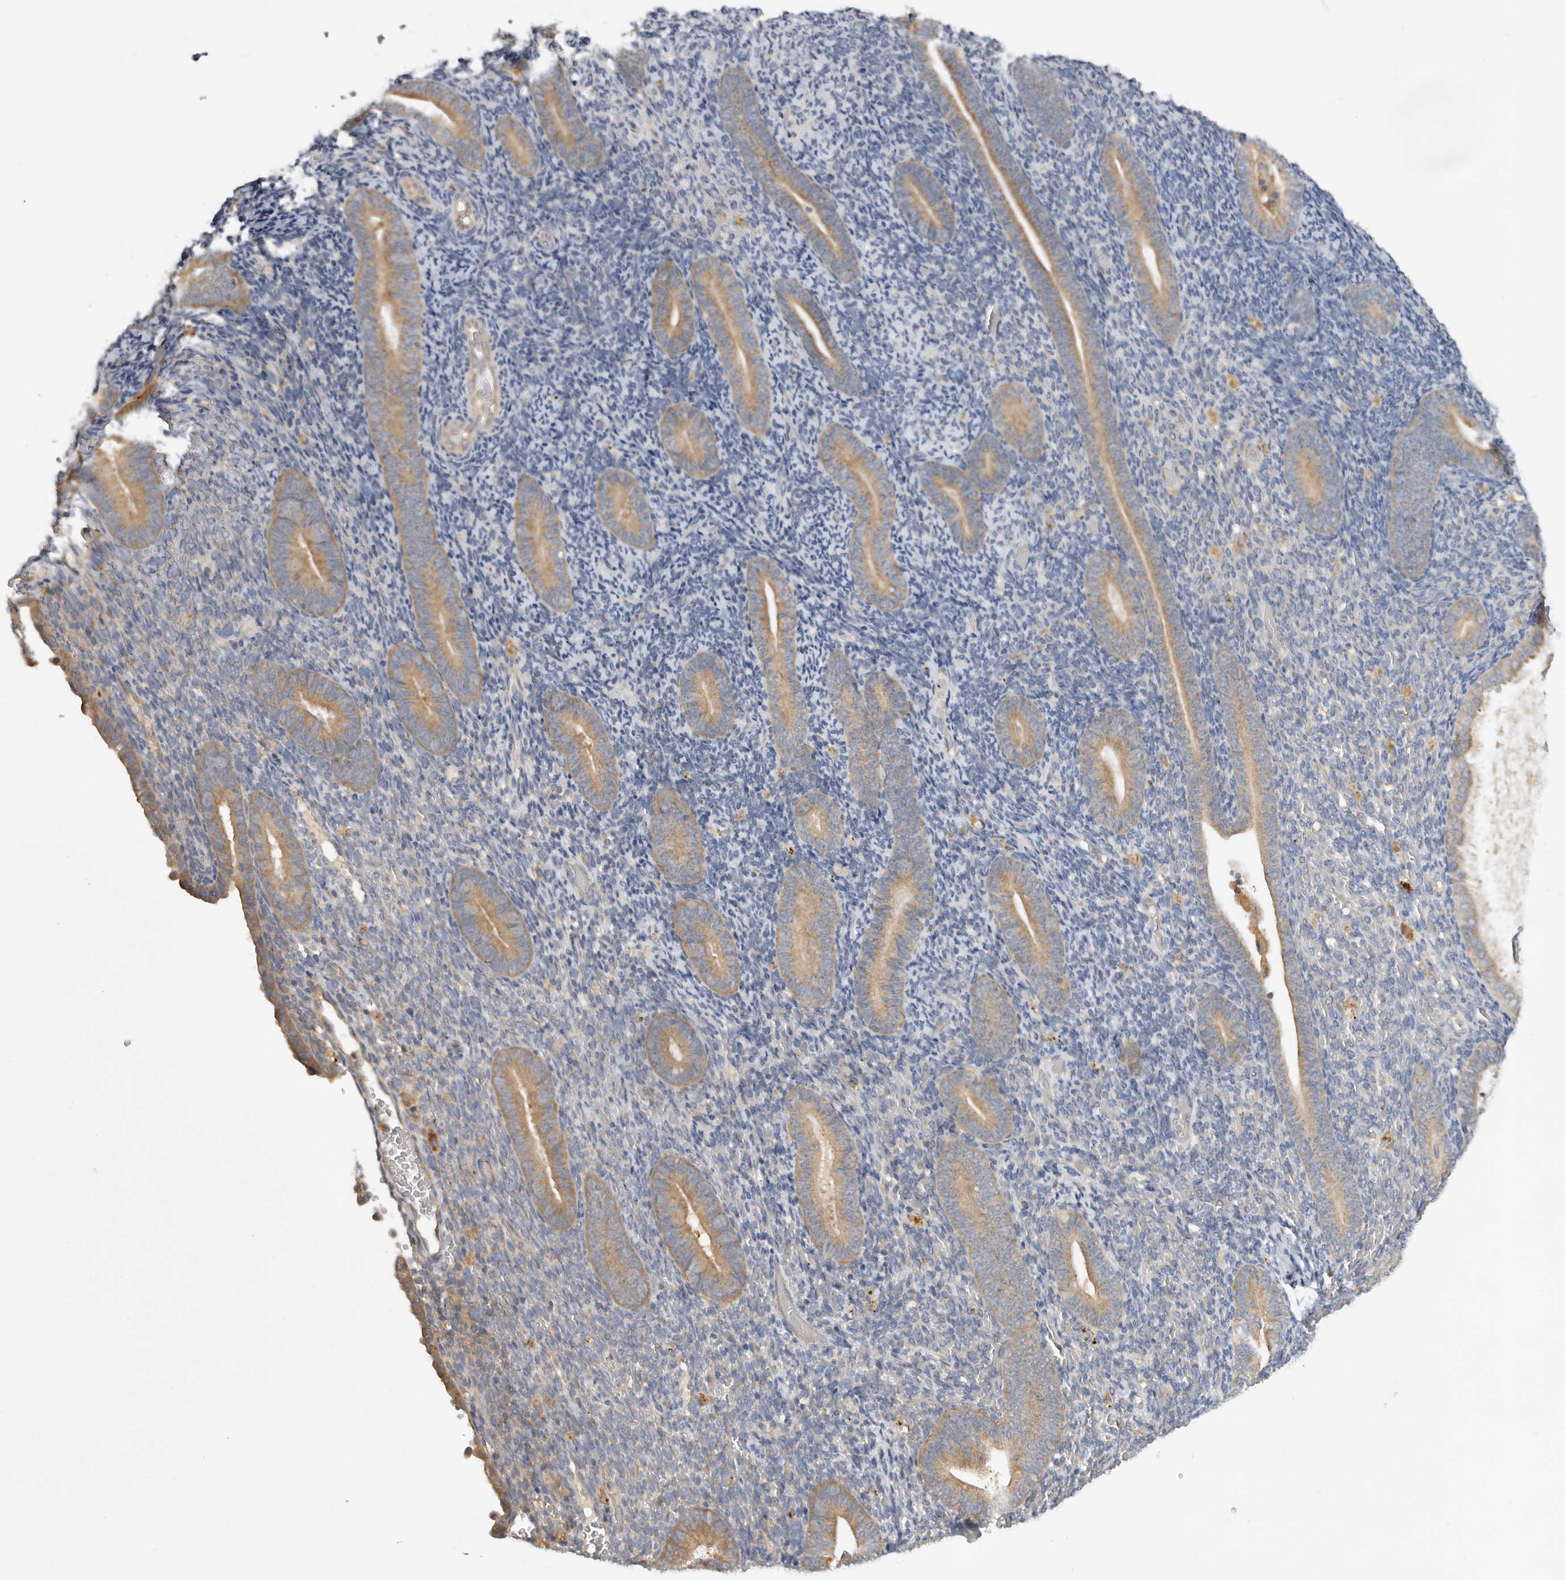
{"staining": {"intensity": "weak", "quantity": "<25%", "location": "cytoplasmic/membranous"}, "tissue": "endometrium", "cell_type": "Cells in endometrial stroma", "image_type": "normal", "snomed": [{"axis": "morphology", "description": "Normal tissue, NOS"}, {"axis": "topography", "description": "Endometrium"}], "caption": "Photomicrograph shows no significant protein staining in cells in endometrial stroma of normal endometrium.", "gene": "PPP1R42", "patient": {"sex": "female", "age": 51}}